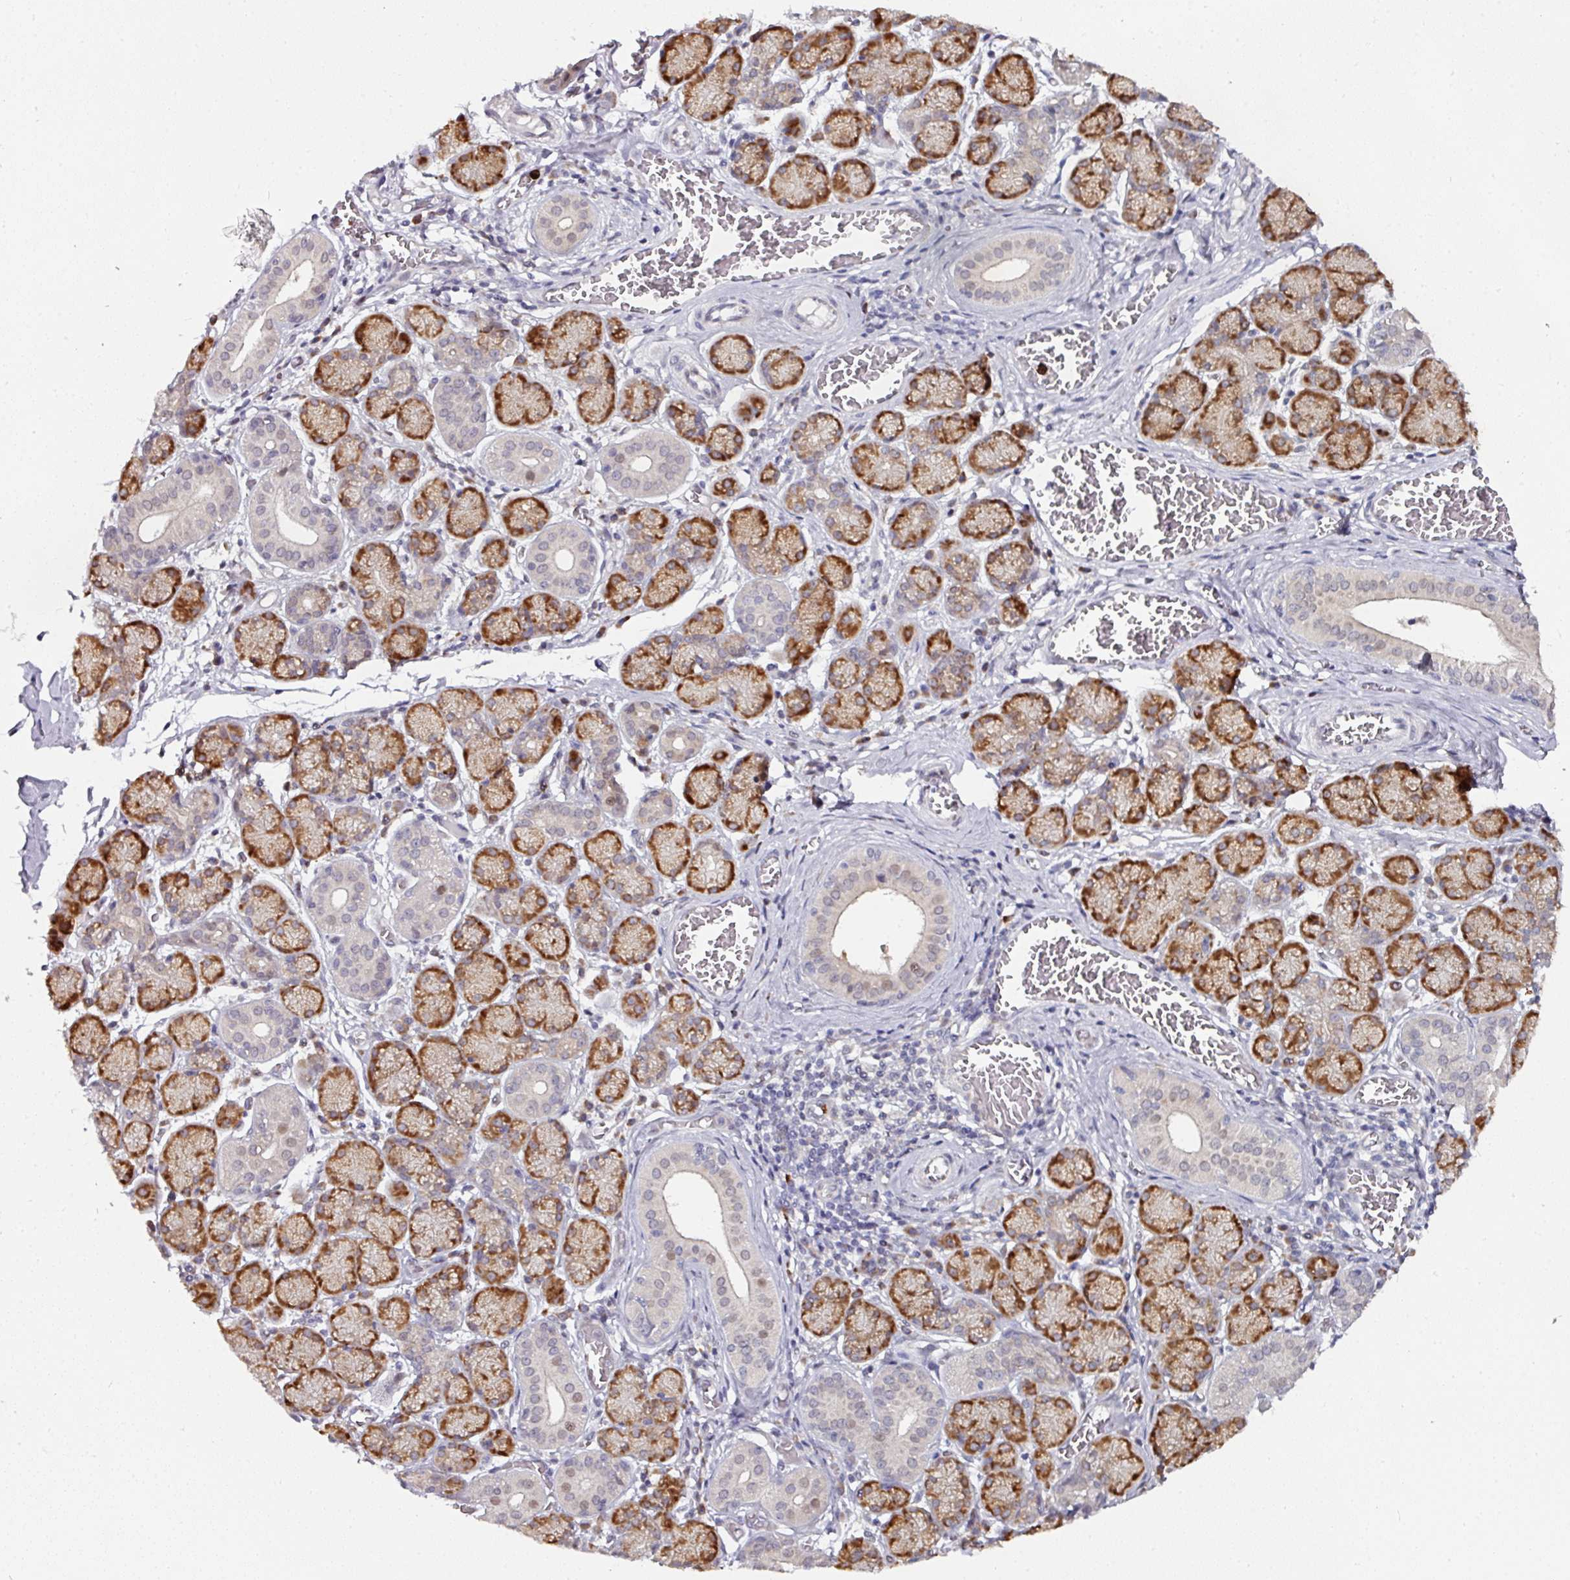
{"staining": {"intensity": "moderate", "quantity": "25%-75%", "location": "cytoplasmic/membranous"}, "tissue": "salivary gland", "cell_type": "Glandular cells", "image_type": "normal", "snomed": [{"axis": "morphology", "description": "Normal tissue, NOS"}, {"axis": "topography", "description": "Salivary gland"}], "caption": "Salivary gland was stained to show a protein in brown. There is medium levels of moderate cytoplasmic/membranous positivity in about 25%-75% of glandular cells. (DAB IHC, brown staining for protein, blue staining for nuclei).", "gene": "APOLD1", "patient": {"sex": "female", "age": 24}}